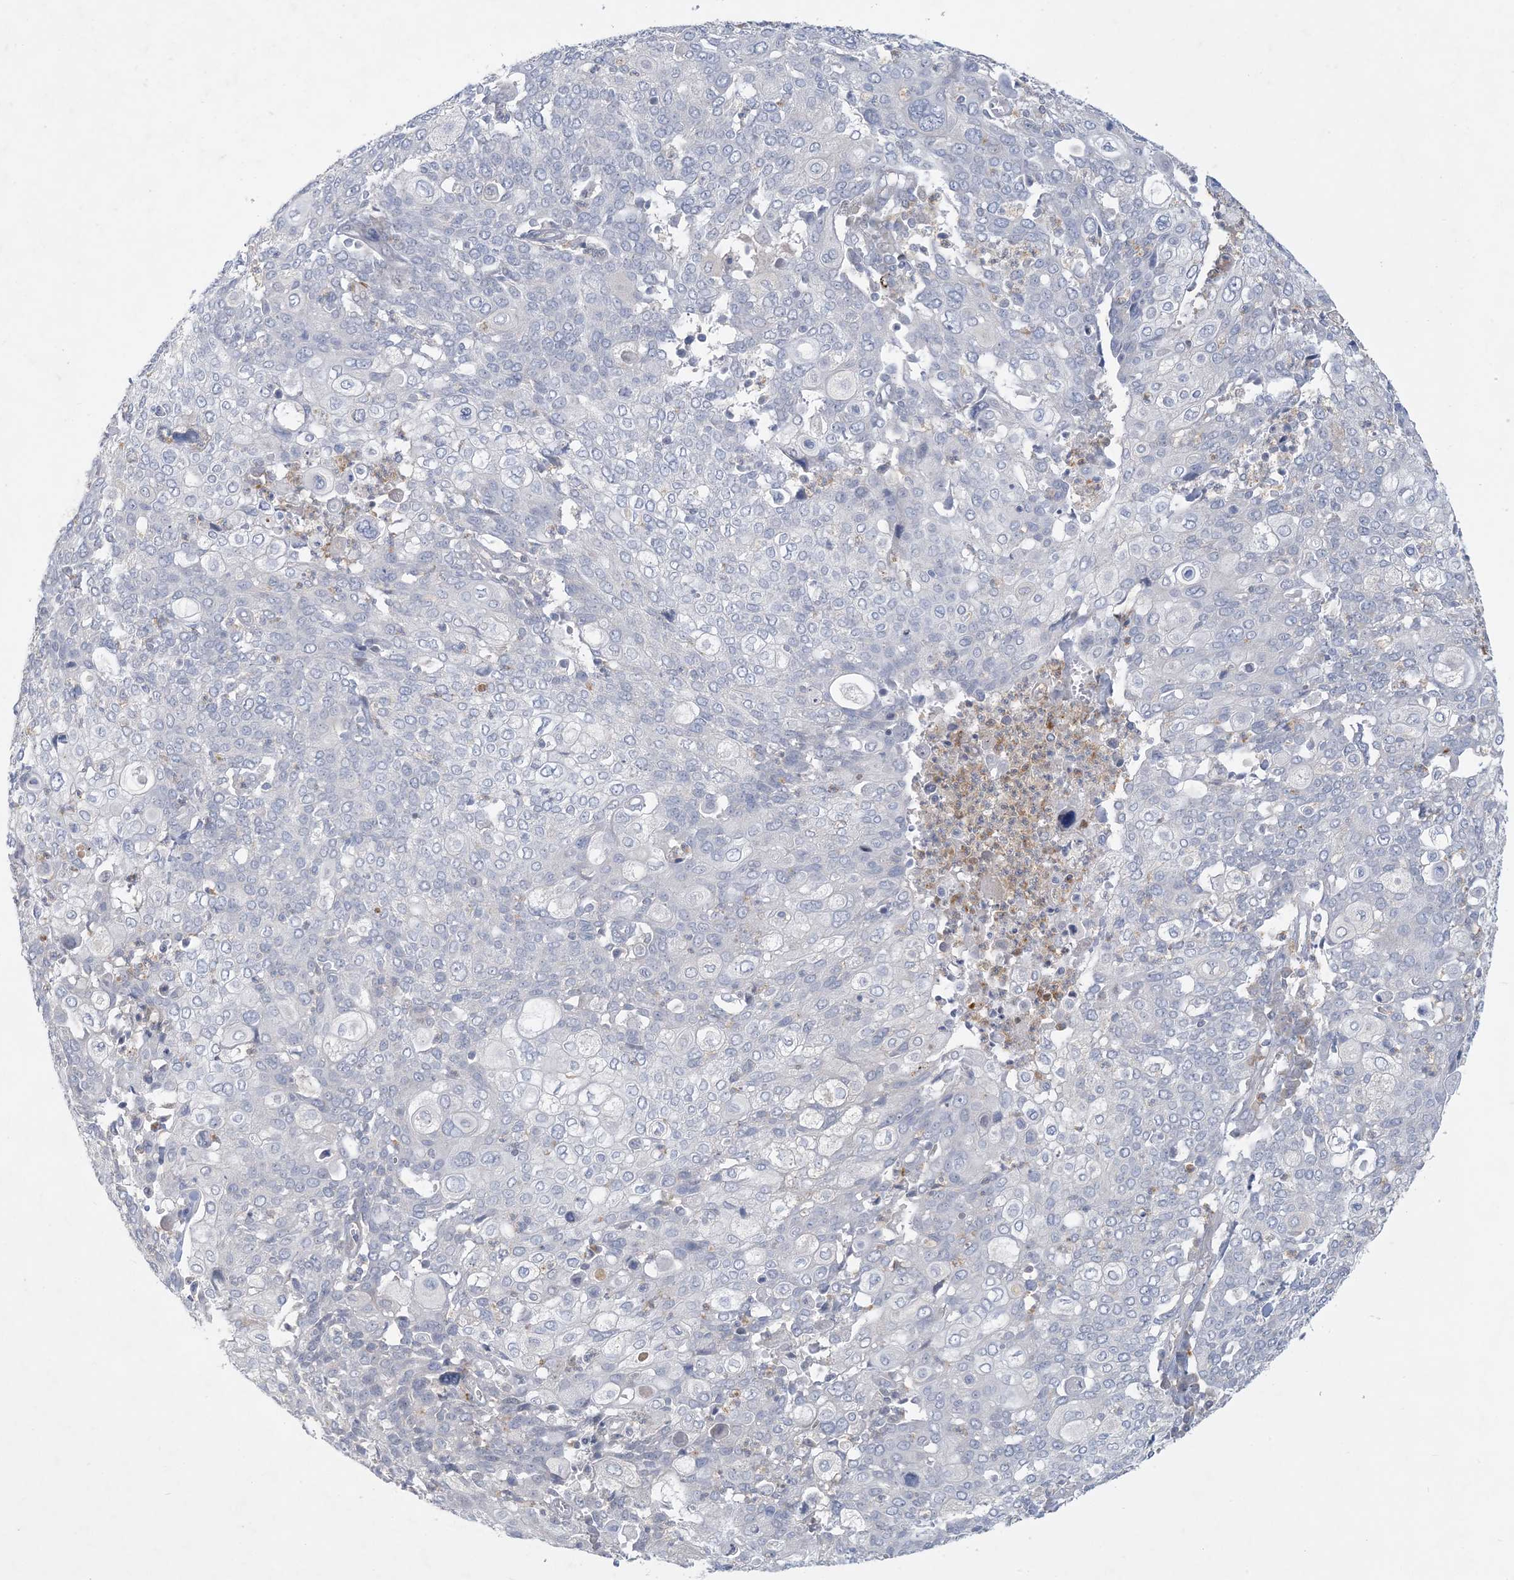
{"staining": {"intensity": "negative", "quantity": "none", "location": "none"}, "tissue": "cervical cancer", "cell_type": "Tumor cells", "image_type": "cancer", "snomed": [{"axis": "morphology", "description": "Squamous cell carcinoma, NOS"}, {"axis": "topography", "description": "Cervix"}], "caption": "Immunohistochemical staining of human squamous cell carcinoma (cervical) reveals no significant positivity in tumor cells.", "gene": "KIF3A", "patient": {"sex": "female", "age": 40}}